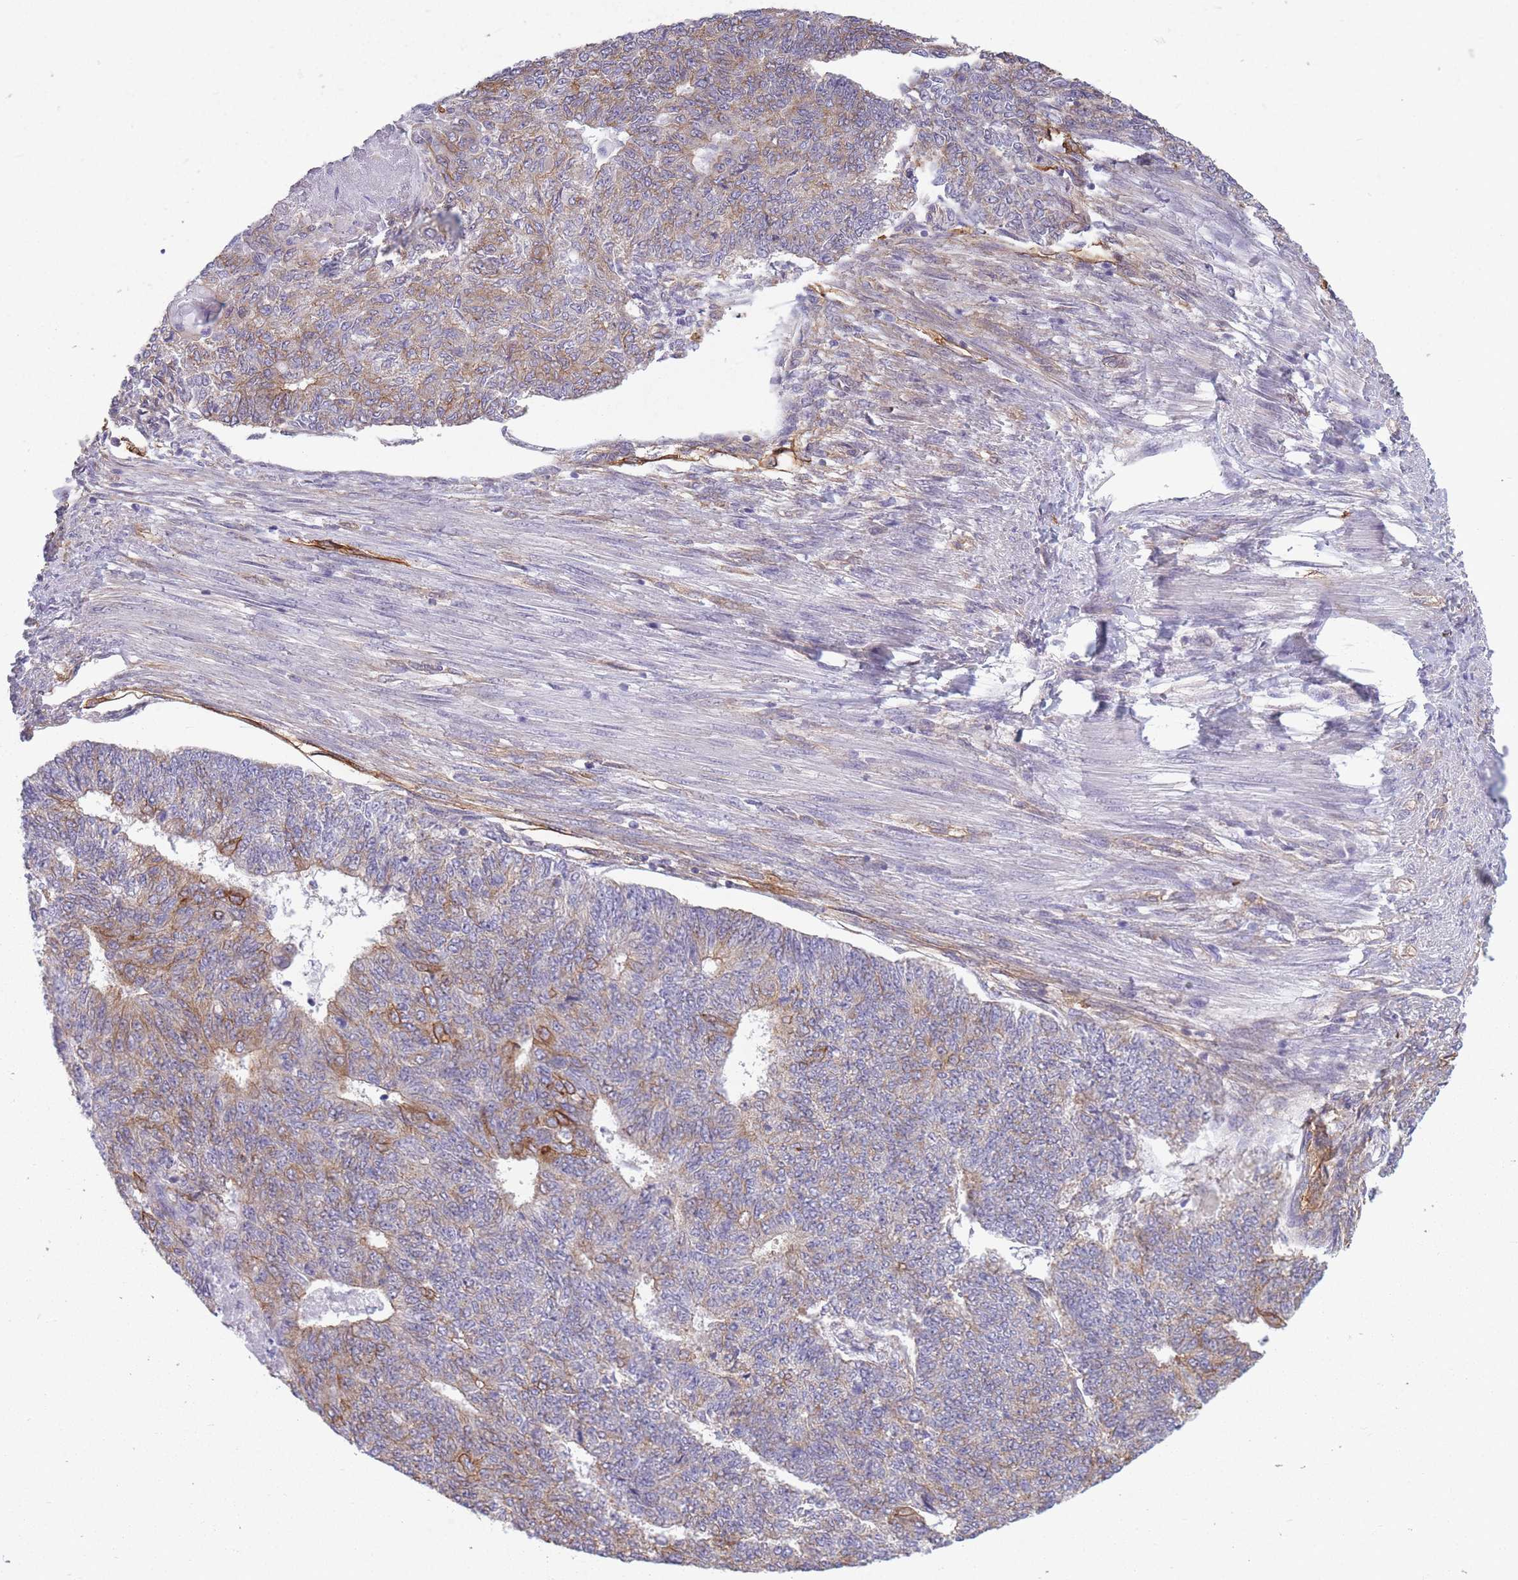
{"staining": {"intensity": "moderate", "quantity": "<25%", "location": "cytoplasmic/membranous"}, "tissue": "endometrial cancer", "cell_type": "Tumor cells", "image_type": "cancer", "snomed": [{"axis": "morphology", "description": "Adenocarcinoma, NOS"}, {"axis": "topography", "description": "Endometrium"}], "caption": "Endometrial adenocarcinoma stained with IHC displays moderate cytoplasmic/membranous staining in approximately <25% of tumor cells. (IHC, brightfield microscopy, high magnification).", "gene": "ADD1", "patient": {"sex": "female", "age": 32}}